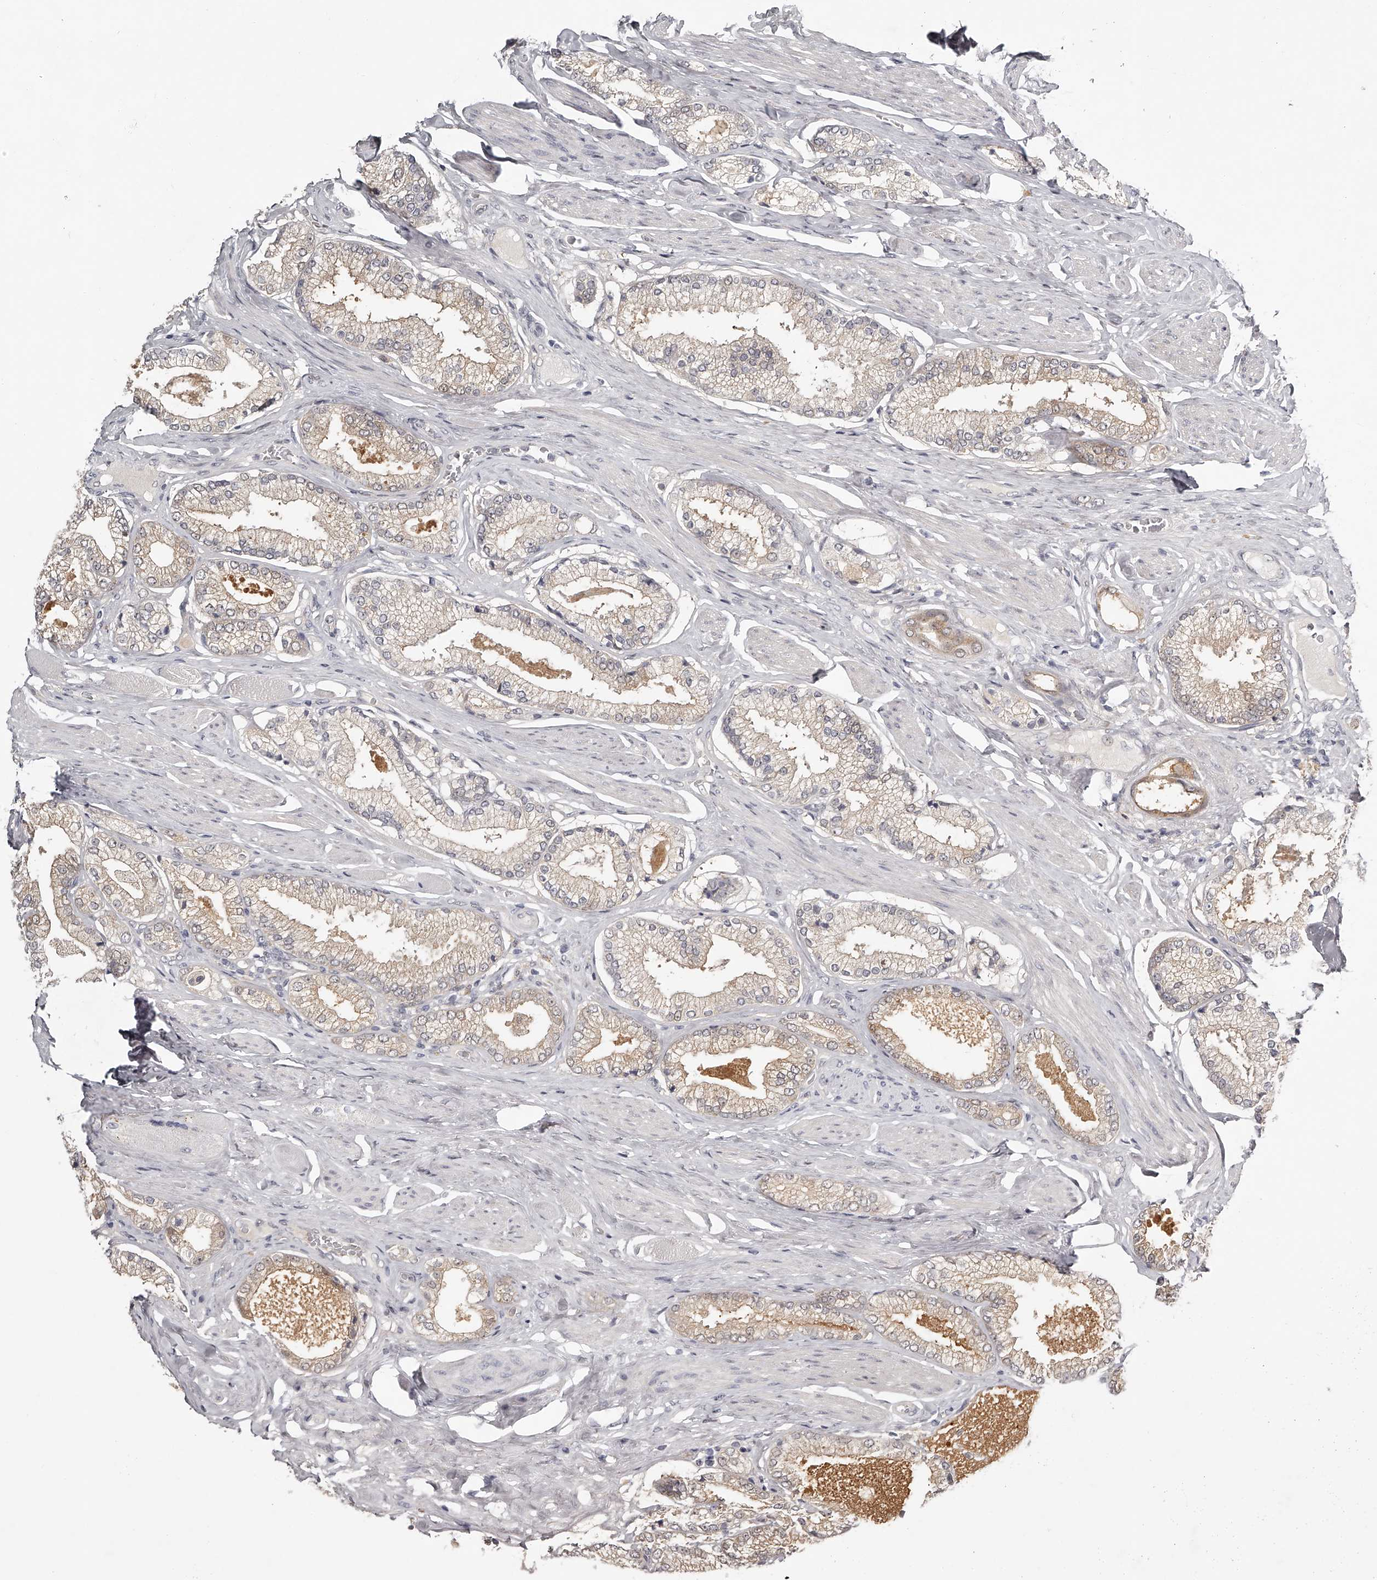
{"staining": {"intensity": "weak", "quantity": "<25%", "location": "cytoplasmic/membranous"}, "tissue": "prostate cancer", "cell_type": "Tumor cells", "image_type": "cancer", "snomed": [{"axis": "morphology", "description": "Adenocarcinoma, Low grade"}, {"axis": "topography", "description": "Prostate"}], "caption": "IHC image of neoplastic tissue: human low-grade adenocarcinoma (prostate) stained with DAB exhibits no significant protein staining in tumor cells. (Stains: DAB (3,3'-diaminobenzidine) immunohistochemistry (IHC) with hematoxylin counter stain, Microscopy: brightfield microscopy at high magnification).", "gene": "GGCT", "patient": {"sex": "male", "age": 71}}